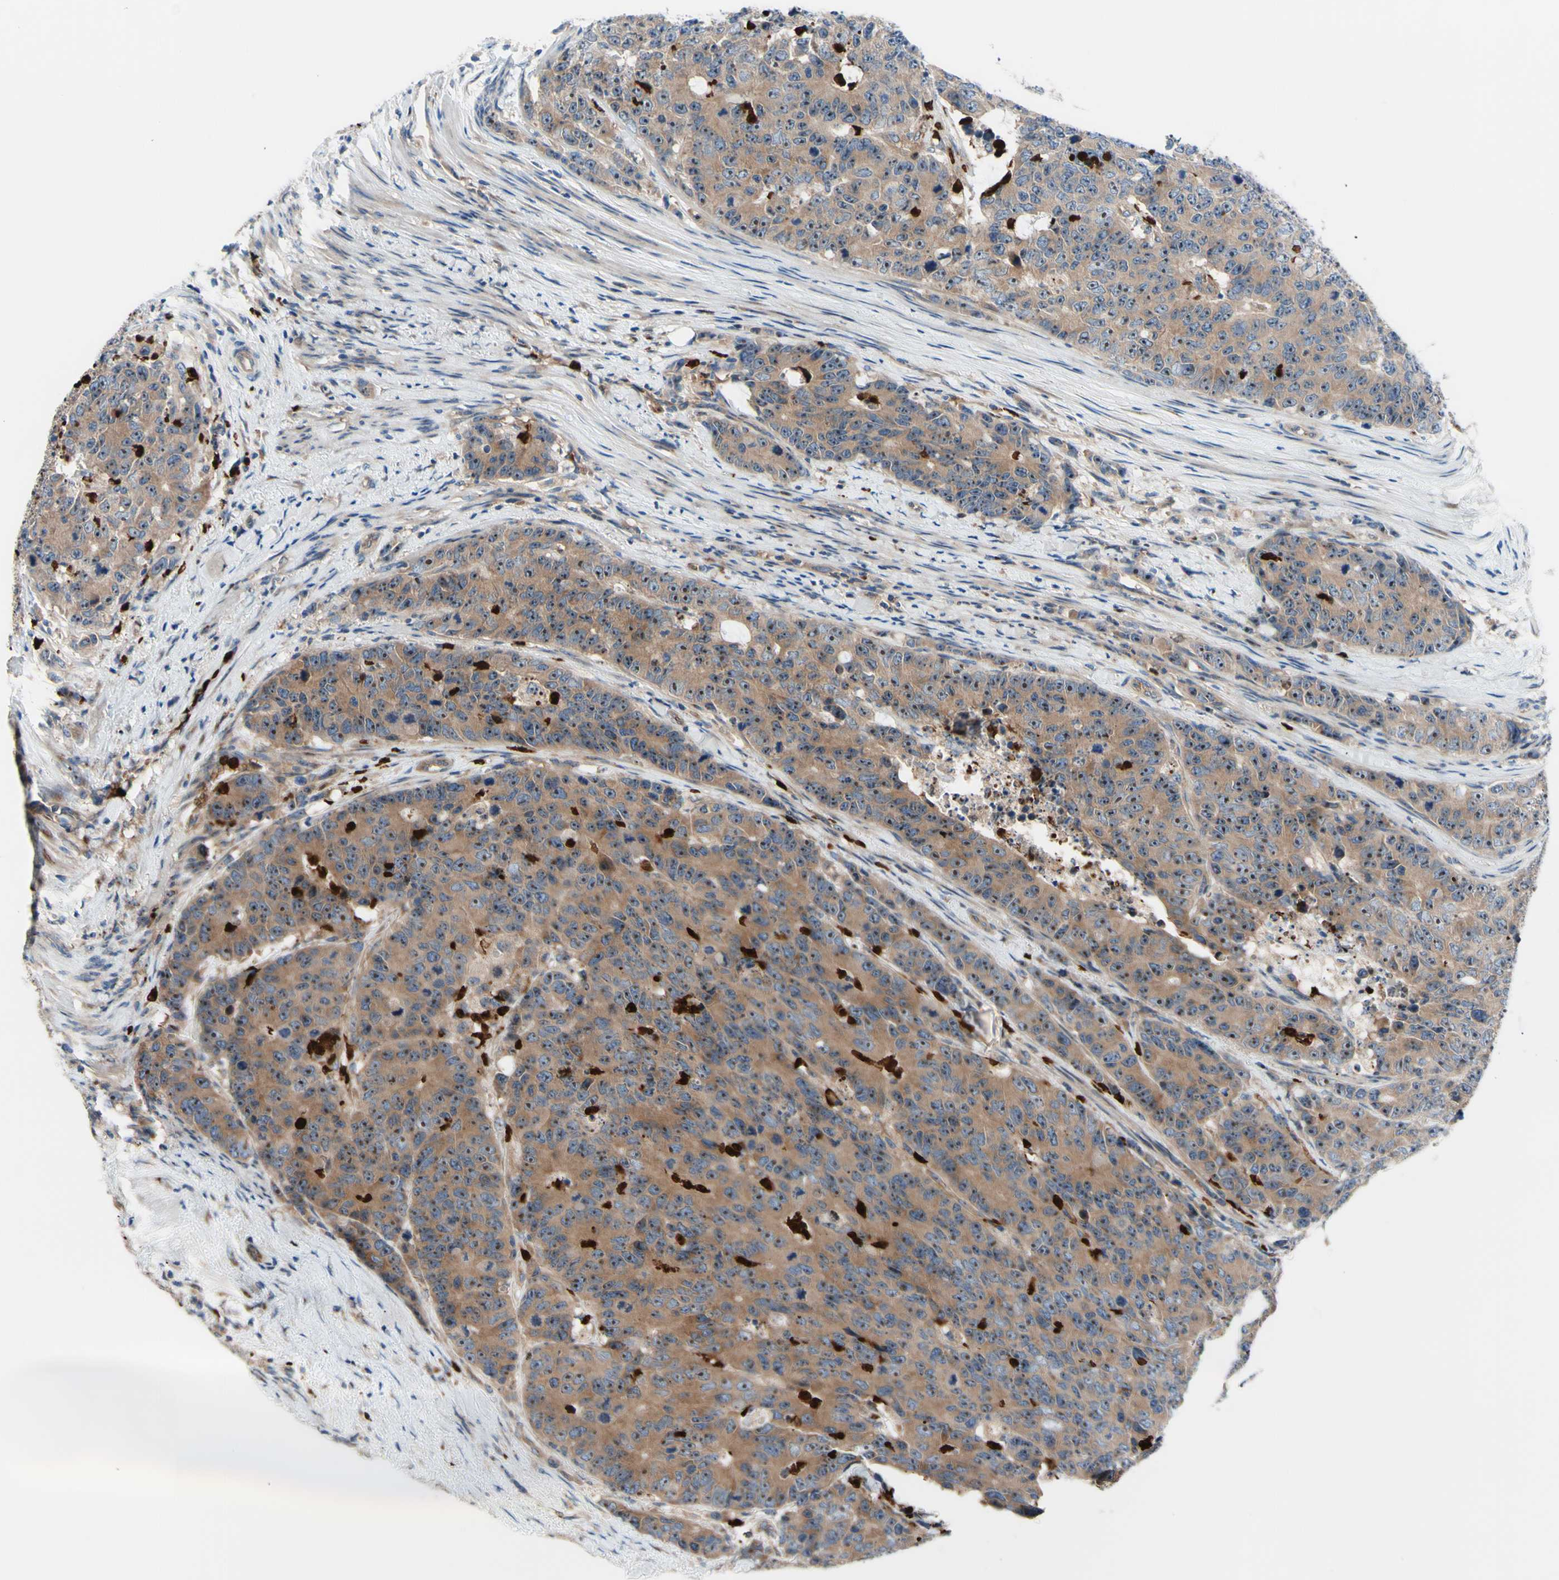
{"staining": {"intensity": "moderate", "quantity": ">75%", "location": "cytoplasmic/membranous,nuclear"}, "tissue": "colorectal cancer", "cell_type": "Tumor cells", "image_type": "cancer", "snomed": [{"axis": "morphology", "description": "Adenocarcinoma, NOS"}, {"axis": "topography", "description": "Colon"}], "caption": "This is a histology image of immunohistochemistry (IHC) staining of colorectal cancer (adenocarcinoma), which shows moderate positivity in the cytoplasmic/membranous and nuclear of tumor cells.", "gene": "USP9X", "patient": {"sex": "female", "age": 86}}